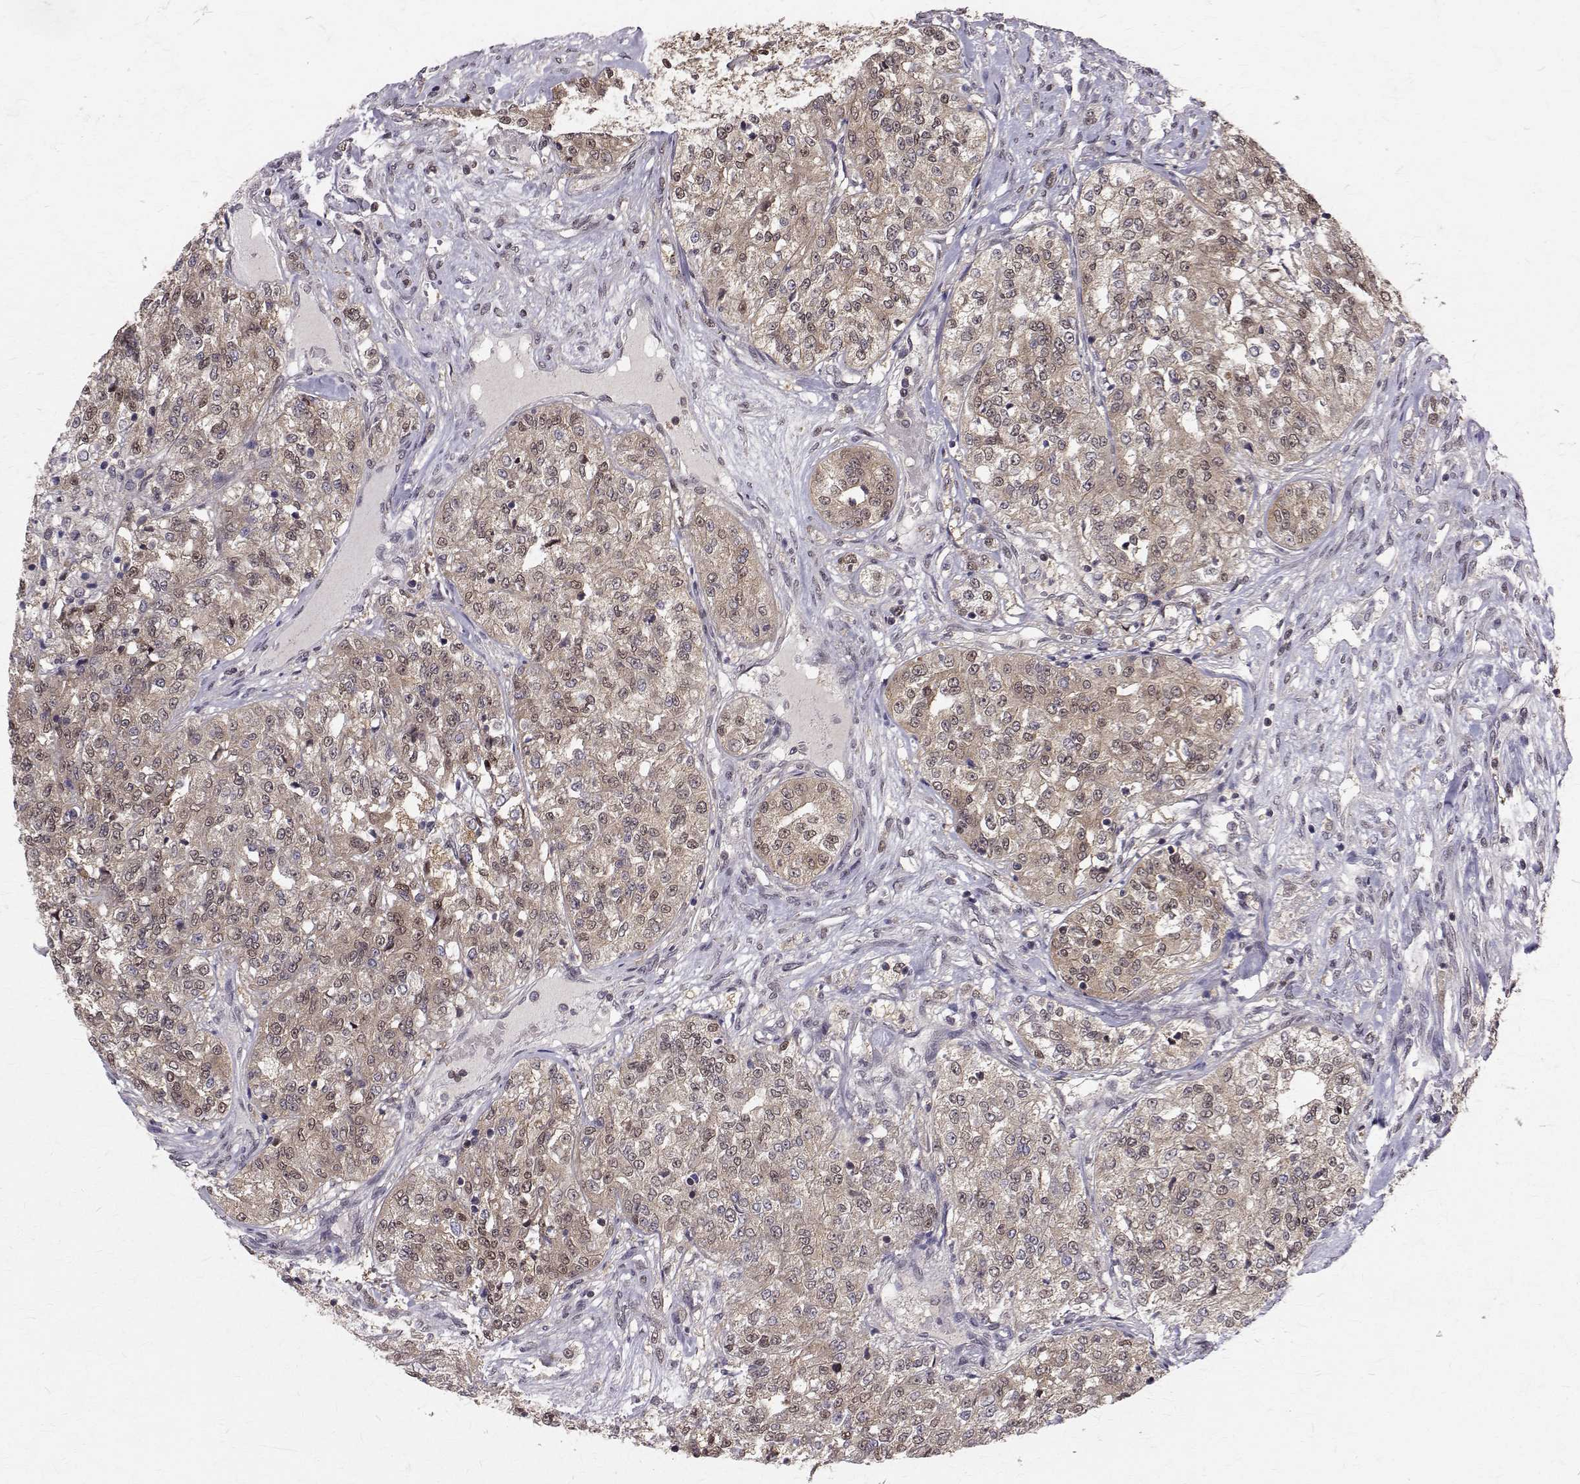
{"staining": {"intensity": "weak", "quantity": ">75%", "location": "cytoplasmic/membranous,nuclear"}, "tissue": "renal cancer", "cell_type": "Tumor cells", "image_type": "cancer", "snomed": [{"axis": "morphology", "description": "Adenocarcinoma, NOS"}, {"axis": "topography", "description": "Kidney"}], "caption": "DAB (3,3'-diaminobenzidine) immunohistochemical staining of human renal adenocarcinoma exhibits weak cytoplasmic/membranous and nuclear protein positivity in about >75% of tumor cells.", "gene": "NIF3L1", "patient": {"sex": "female", "age": 63}}